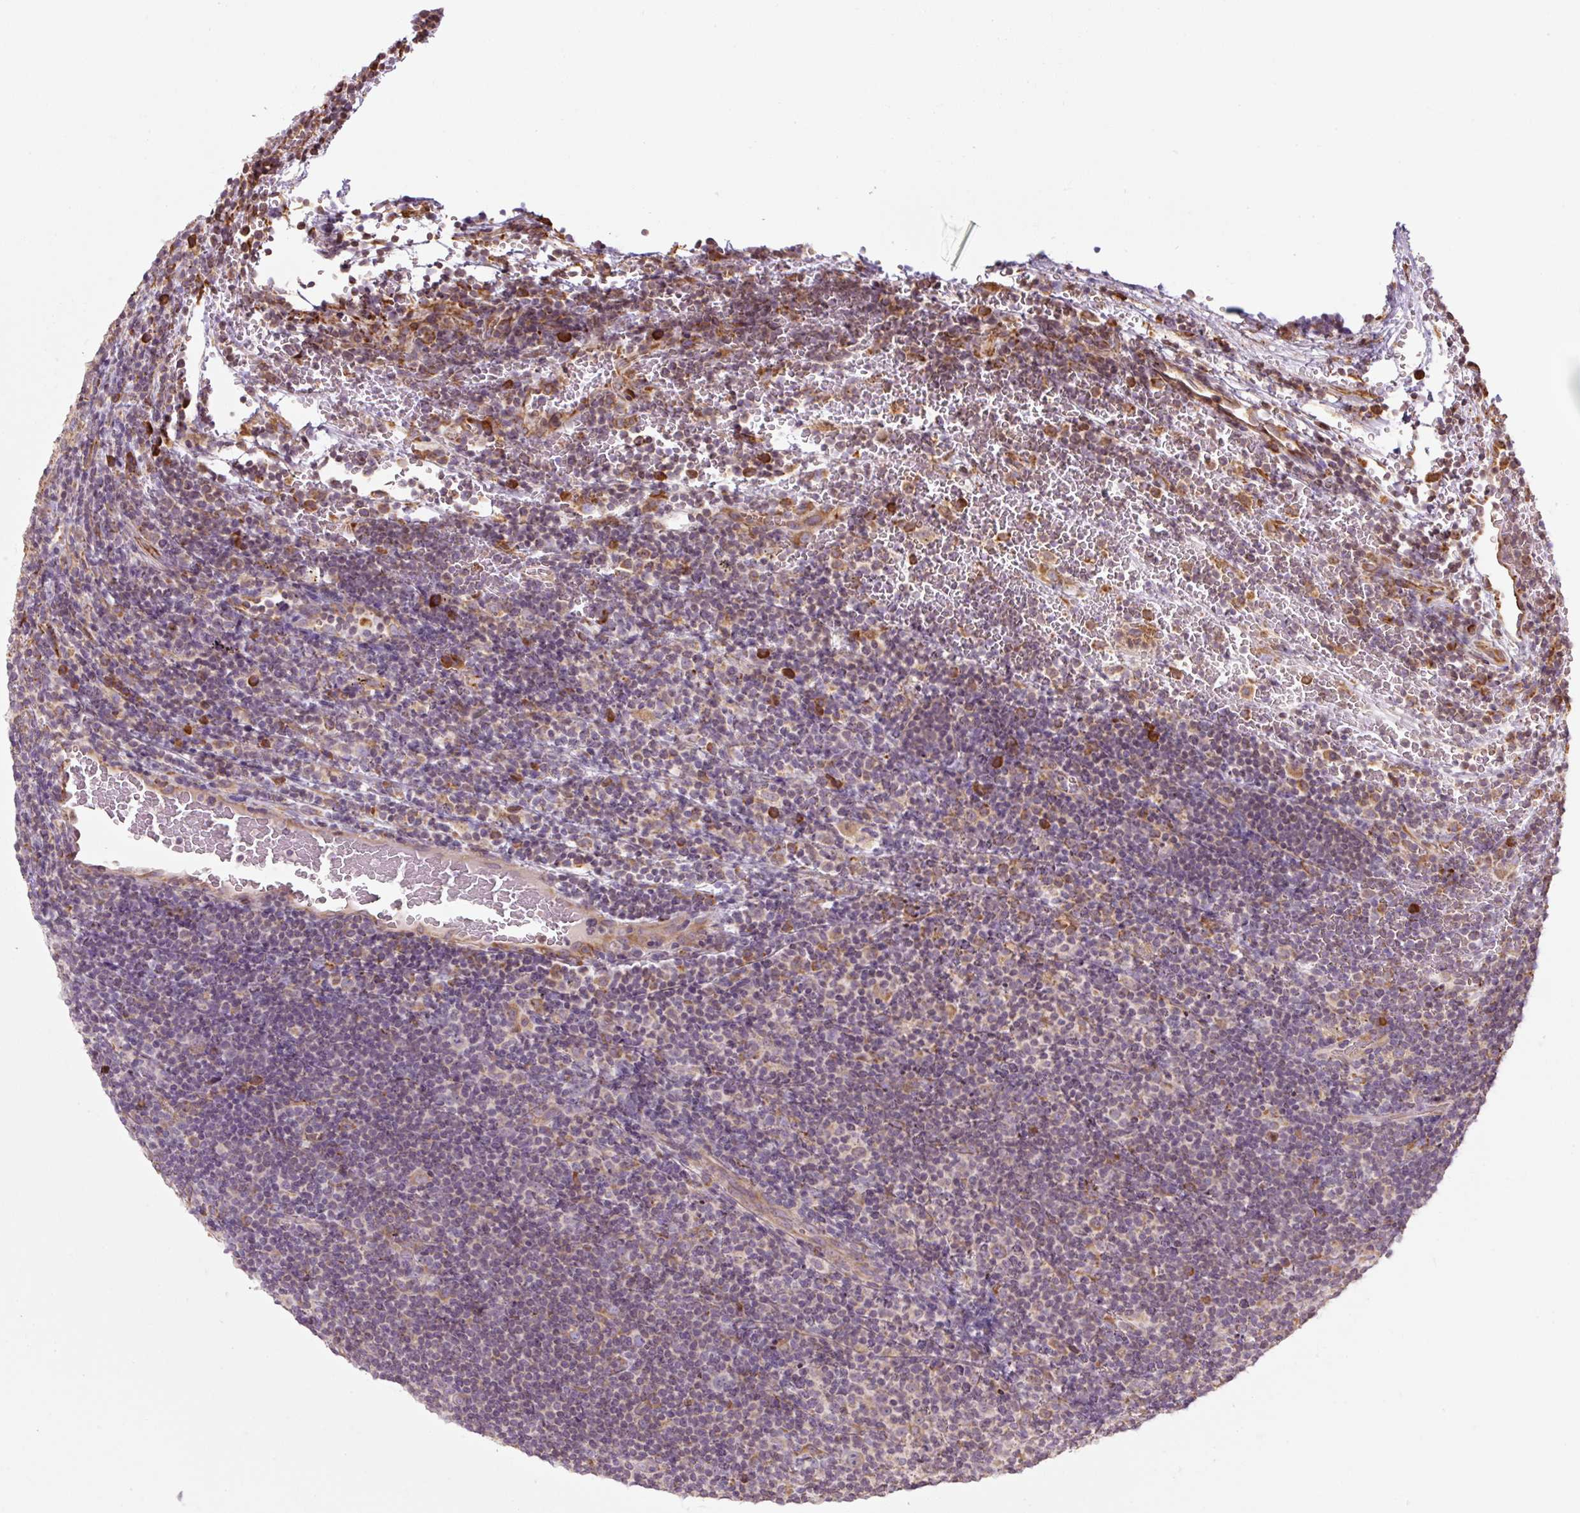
{"staining": {"intensity": "weak", "quantity": ">75%", "location": "cytoplasmic/membranous"}, "tissue": "lymphoma", "cell_type": "Tumor cells", "image_type": "cancer", "snomed": [{"axis": "morphology", "description": "Hodgkin's disease, NOS"}, {"axis": "topography", "description": "Lymph node"}], "caption": "Protein expression by immunohistochemistry (IHC) demonstrates weak cytoplasmic/membranous expression in approximately >75% of tumor cells in Hodgkin's disease. The protein of interest is shown in brown color, while the nuclei are stained blue.", "gene": "PRKCSH", "patient": {"sex": "female", "age": 57}}